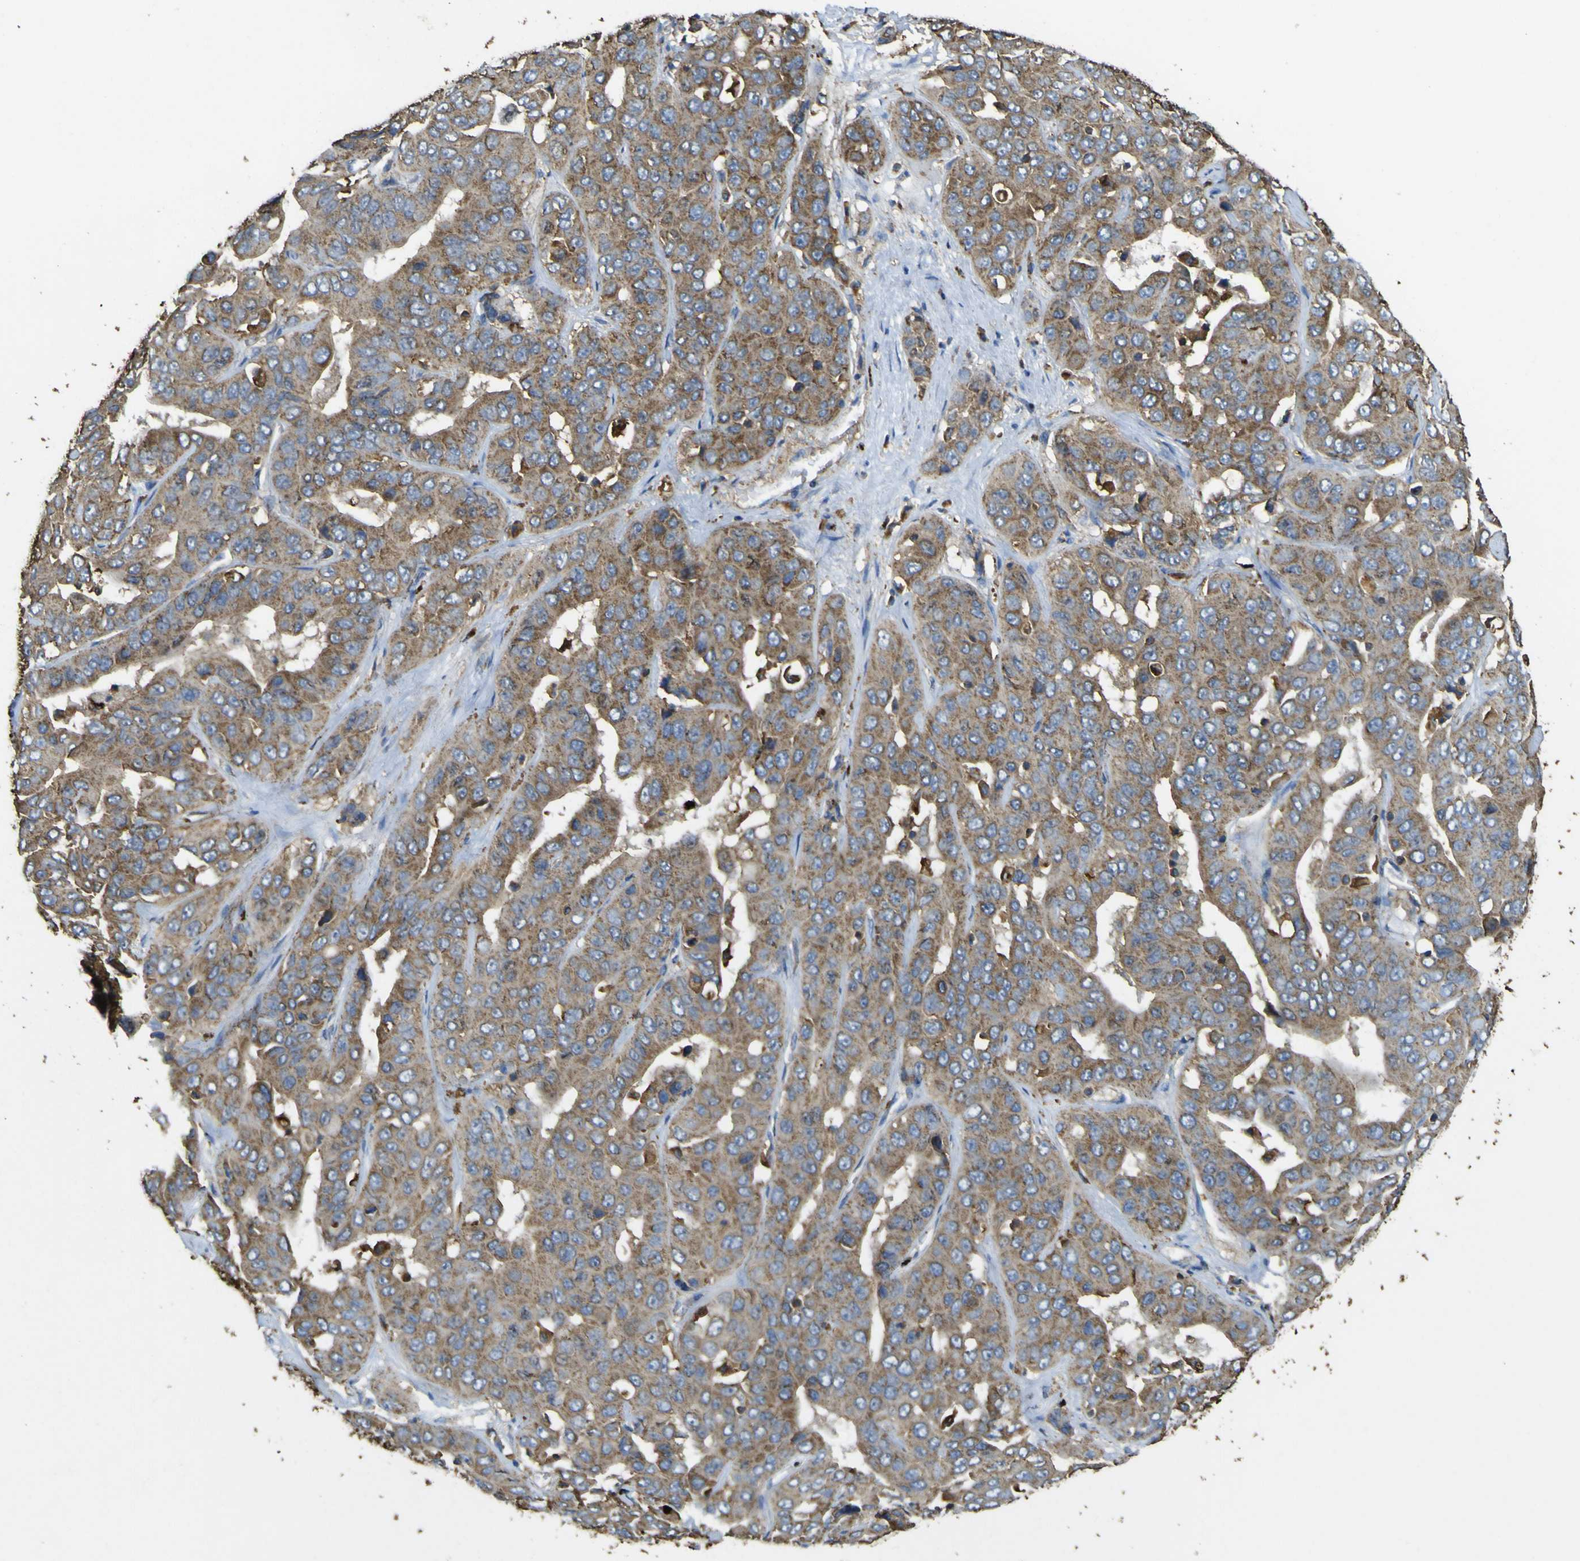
{"staining": {"intensity": "moderate", "quantity": ">75%", "location": "cytoplasmic/membranous"}, "tissue": "liver cancer", "cell_type": "Tumor cells", "image_type": "cancer", "snomed": [{"axis": "morphology", "description": "Cholangiocarcinoma"}, {"axis": "topography", "description": "Liver"}], "caption": "DAB immunohistochemical staining of cholangiocarcinoma (liver) displays moderate cytoplasmic/membranous protein expression in about >75% of tumor cells. (brown staining indicates protein expression, while blue staining denotes nuclei).", "gene": "ACSL3", "patient": {"sex": "female", "age": 52}}